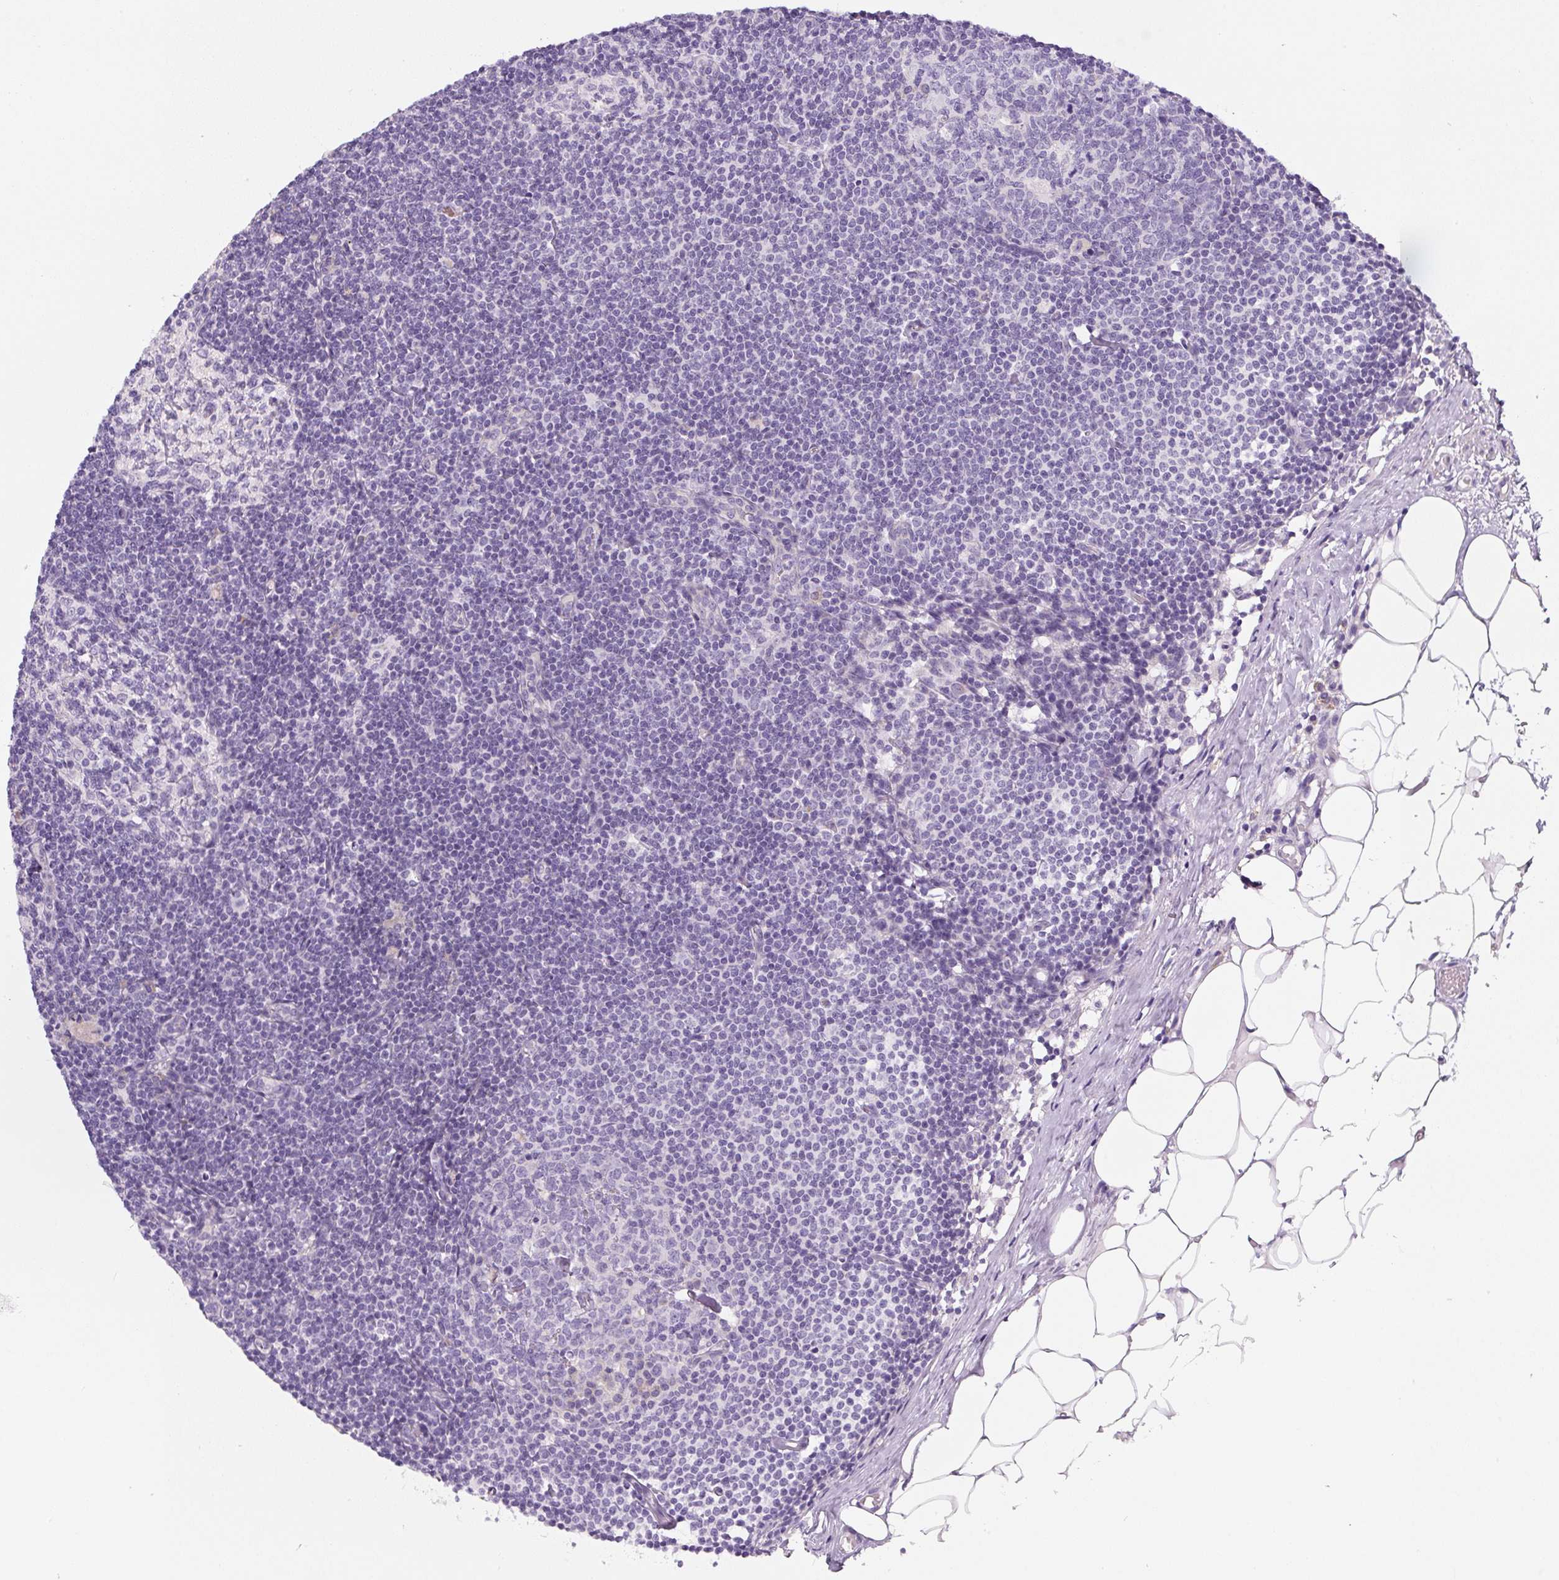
{"staining": {"intensity": "negative", "quantity": "none", "location": "none"}, "tissue": "lymph node", "cell_type": "Germinal center cells", "image_type": "normal", "snomed": [{"axis": "morphology", "description": "Normal tissue, NOS"}, {"axis": "topography", "description": "Lymph node"}], "caption": "DAB (3,3'-diaminobenzidine) immunohistochemical staining of normal lymph node shows no significant positivity in germinal center cells.", "gene": "PWWP3B", "patient": {"sex": "male", "age": 49}}